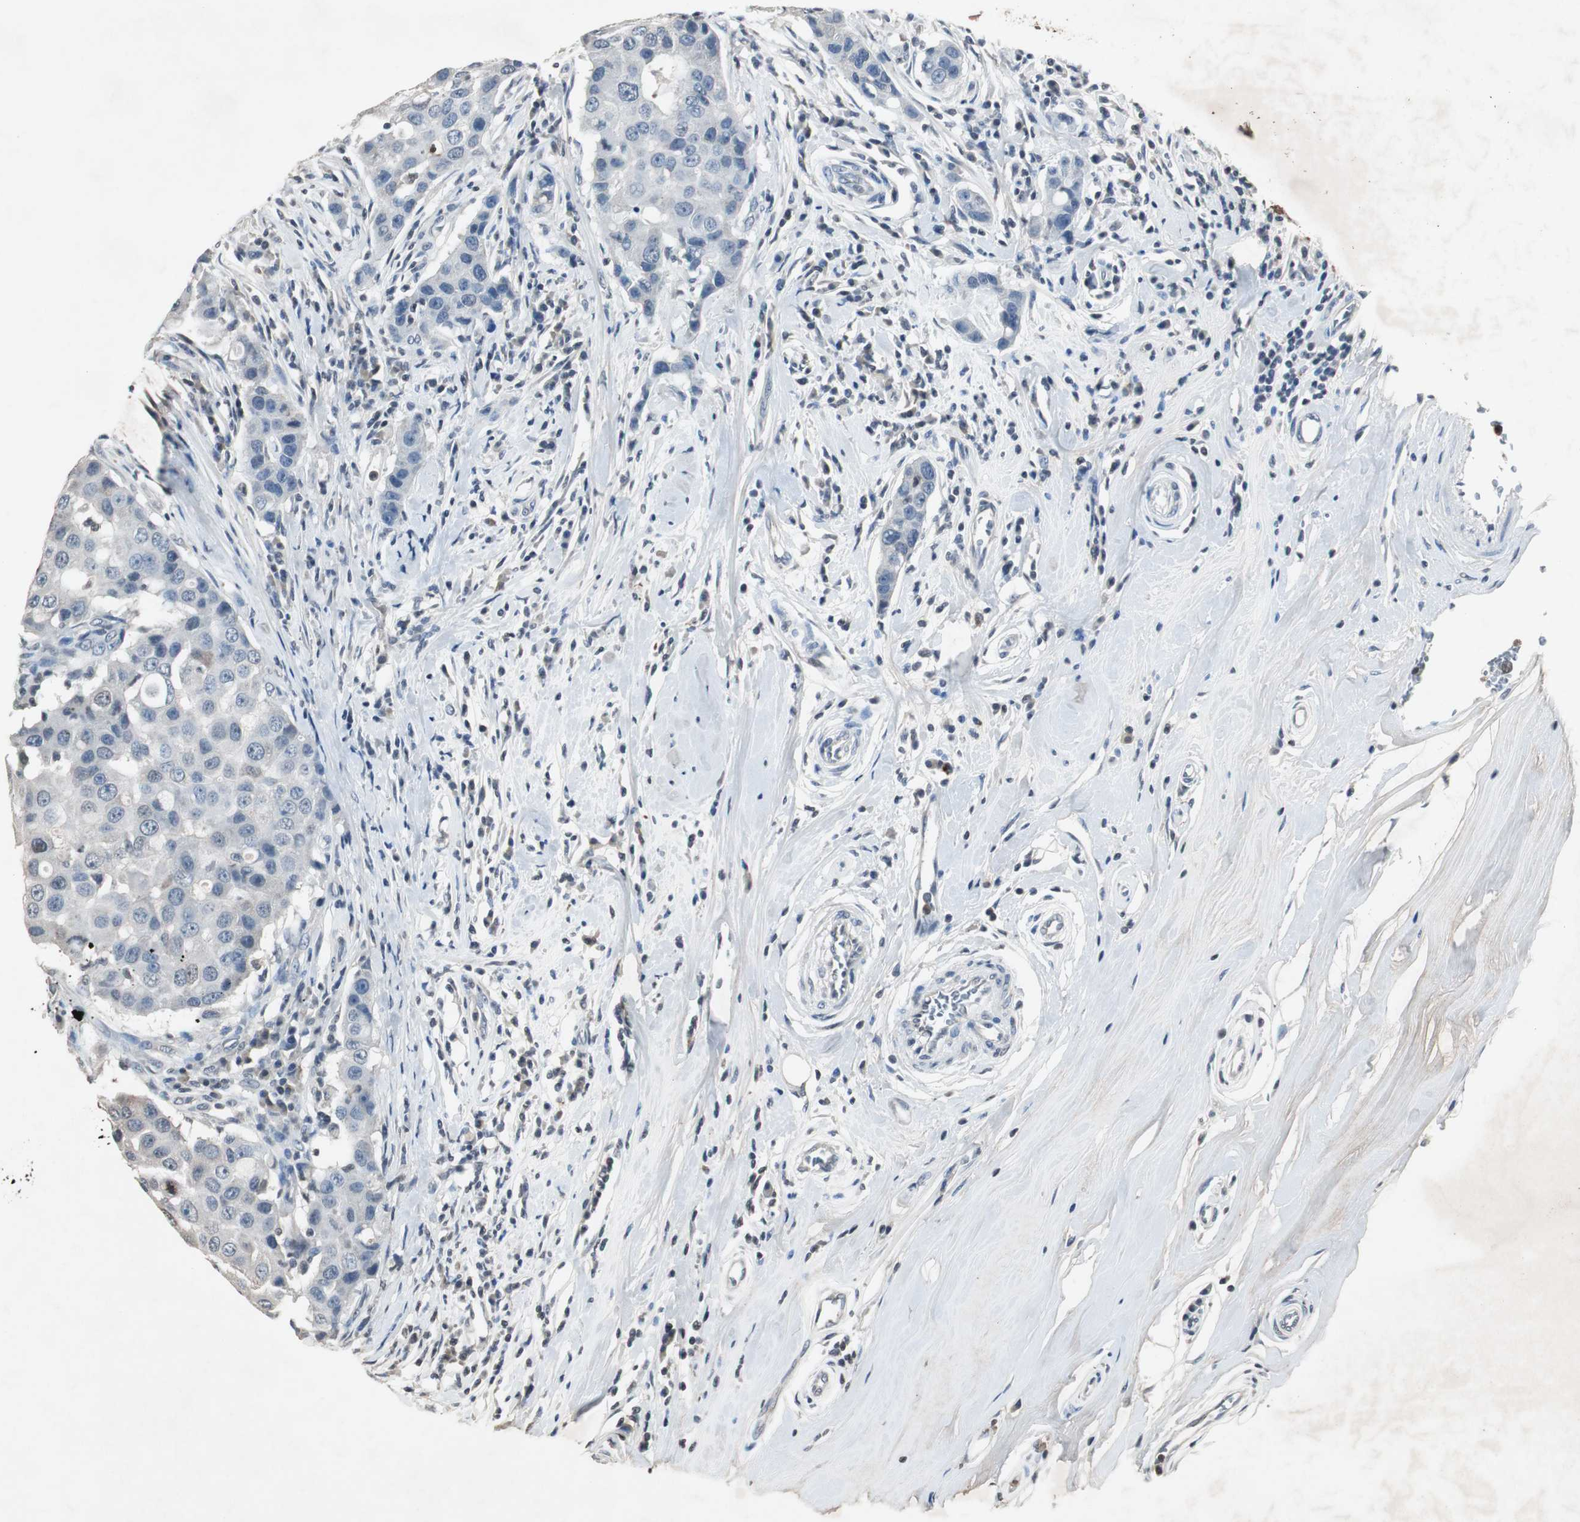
{"staining": {"intensity": "negative", "quantity": "none", "location": "none"}, "tissue": "breast cancer", "cell_type": "Tumor cells", "image_type": "cancer", "snomed": [{"axis": "morphology", "description": "Duct carcinoma"}, {"axis": "topography", "description": "Breast"}], "caption": "Human breast cancer stained for a protein using immunohistochemistry (IHC) shows no staining in tumor cells.", "gene": "ADNP2", "patient": {"sex": "female", "age": 27}}